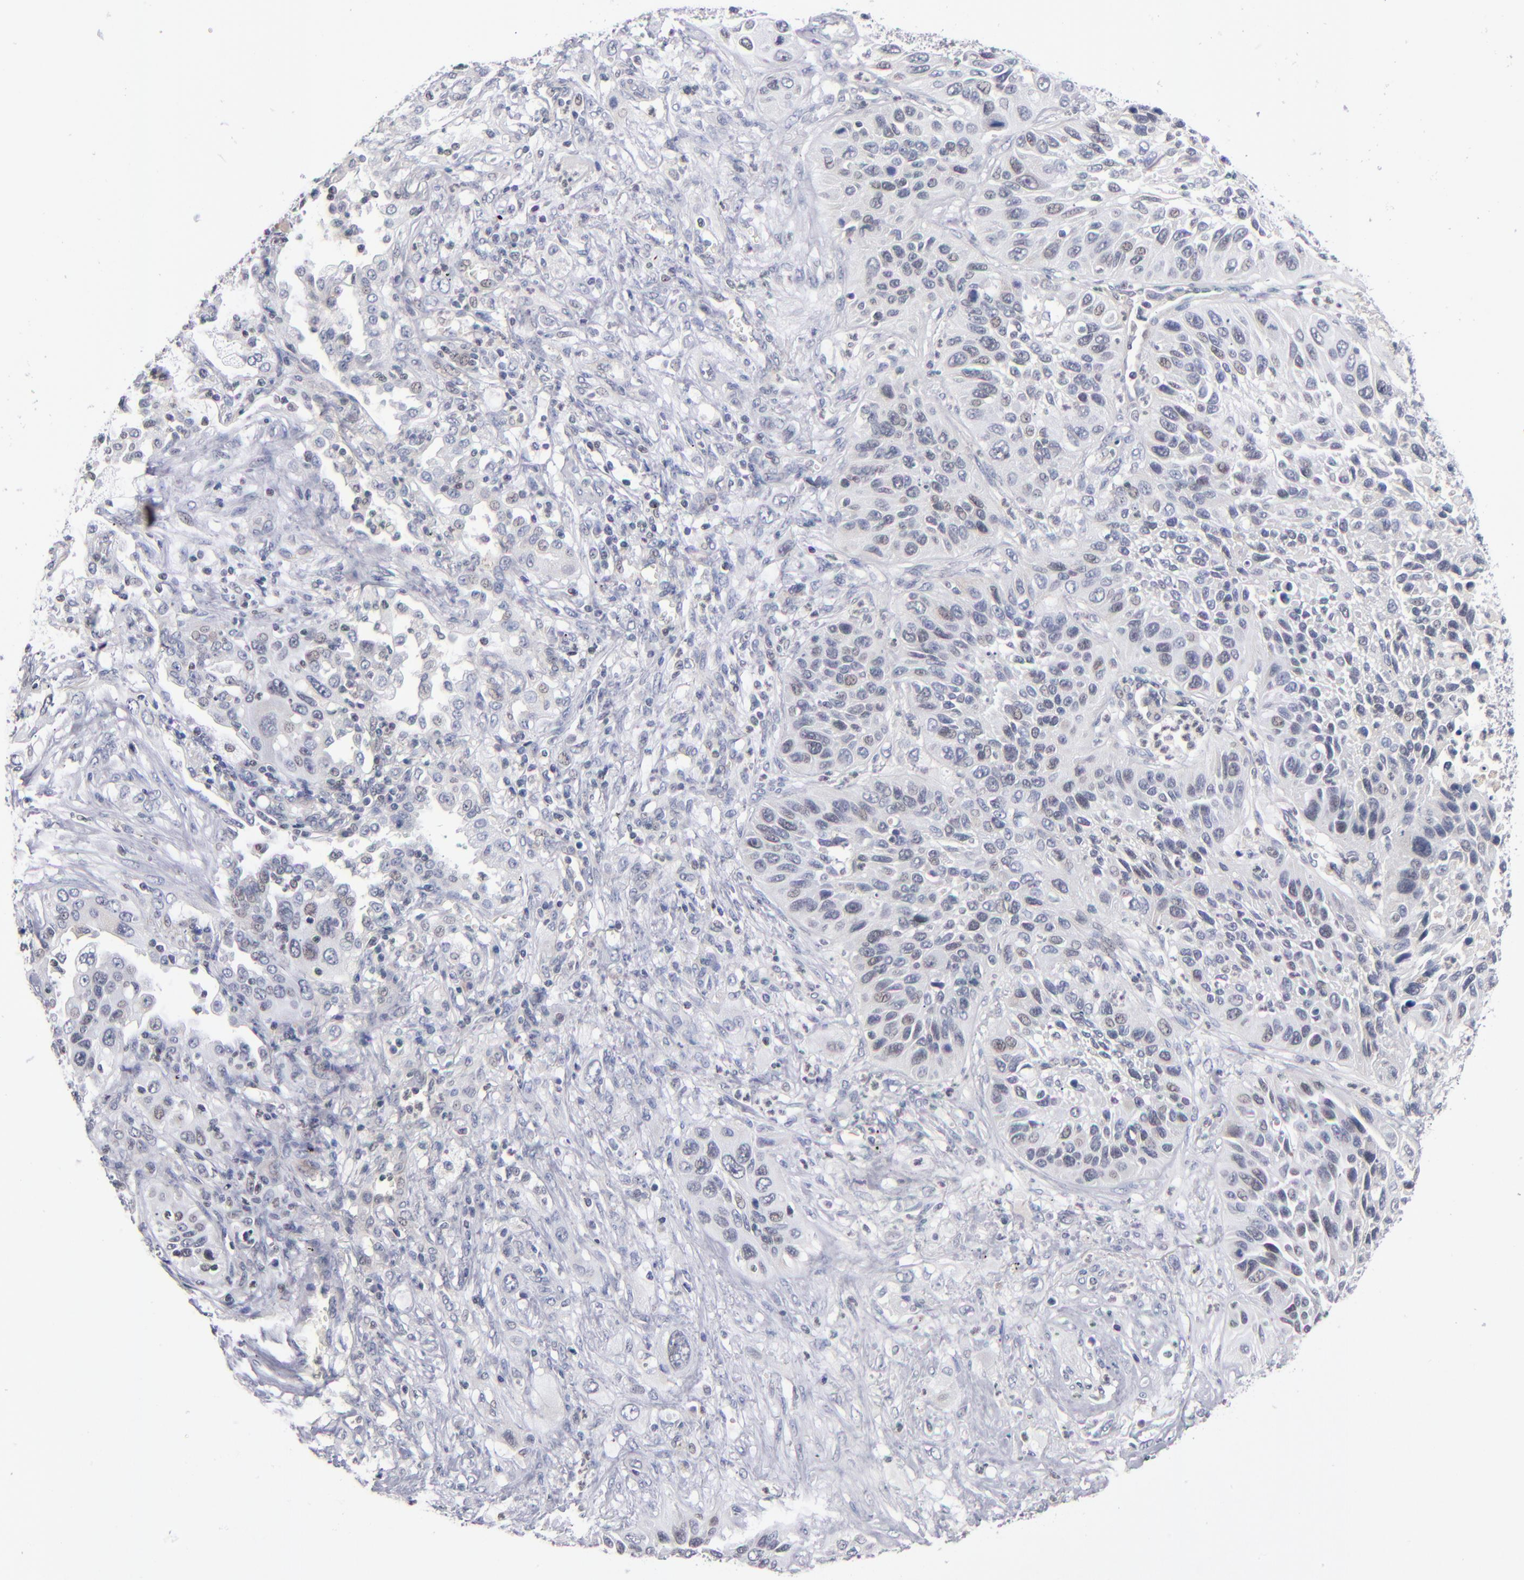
{"staining": {"intensity": "weak", "quantity": "<25%", "location": "nuclear"}, "tissue": "lung cancer", "cell_type": "Tumor cells", "image_type": "cancer", "snomed": [{"axis": "morphology", "description": "Squamous cell carcinoma, NOS"}, {"axis": "topography", "description": "Lung"}], "caption": "Immunohistochemistry of squamous cell carcinoma (lung) displays no expression in tumor cells. (Brightfield microscopy of DAB immunohistochemistry (IHC) at high magnification).", "gene": "ODF2", "patient": {"sex": "female", "age": 76}}